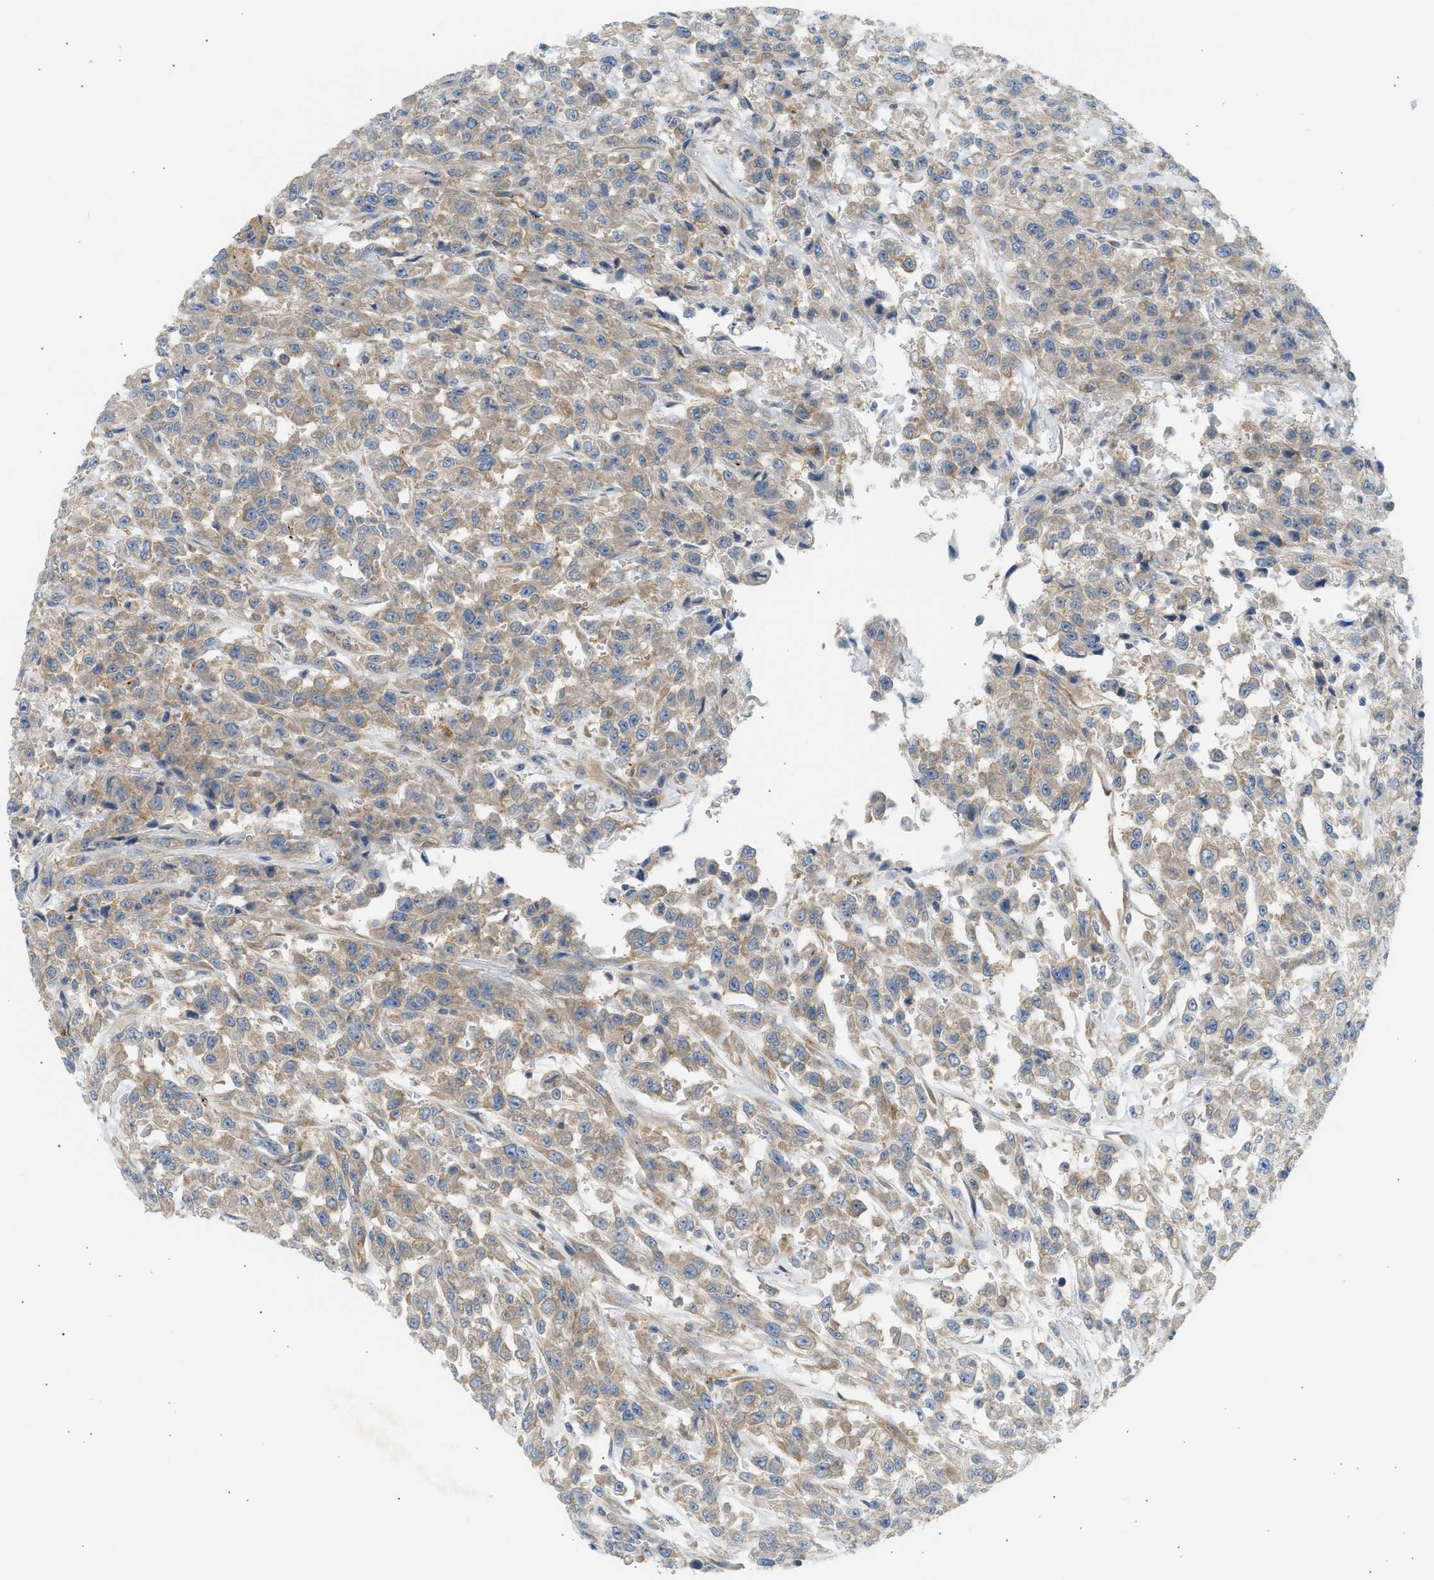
{"staining": {"intensity": "weak", "quantity": ">75%", "location": "cytoplasmic/membranous"}, "tissue": "urothelial cancer", "cell_type": "Tumor cells", "image_type": "cancer", "snomed": [{"axis": "morphology", "description": "Urothelial carcinoma, High grade"}, {"axis": "topography", "description": "Urinary bladder"}], "caption": "Approximately >75% of tumor cells in urothelial carcinoma (high-grade) display weak cytoplasmic/membranous protein expression as visualized by brown immunohistochemical staining.", "gene": "PAFAH1B1", "patient": {"sex": "male", "age": 46}}